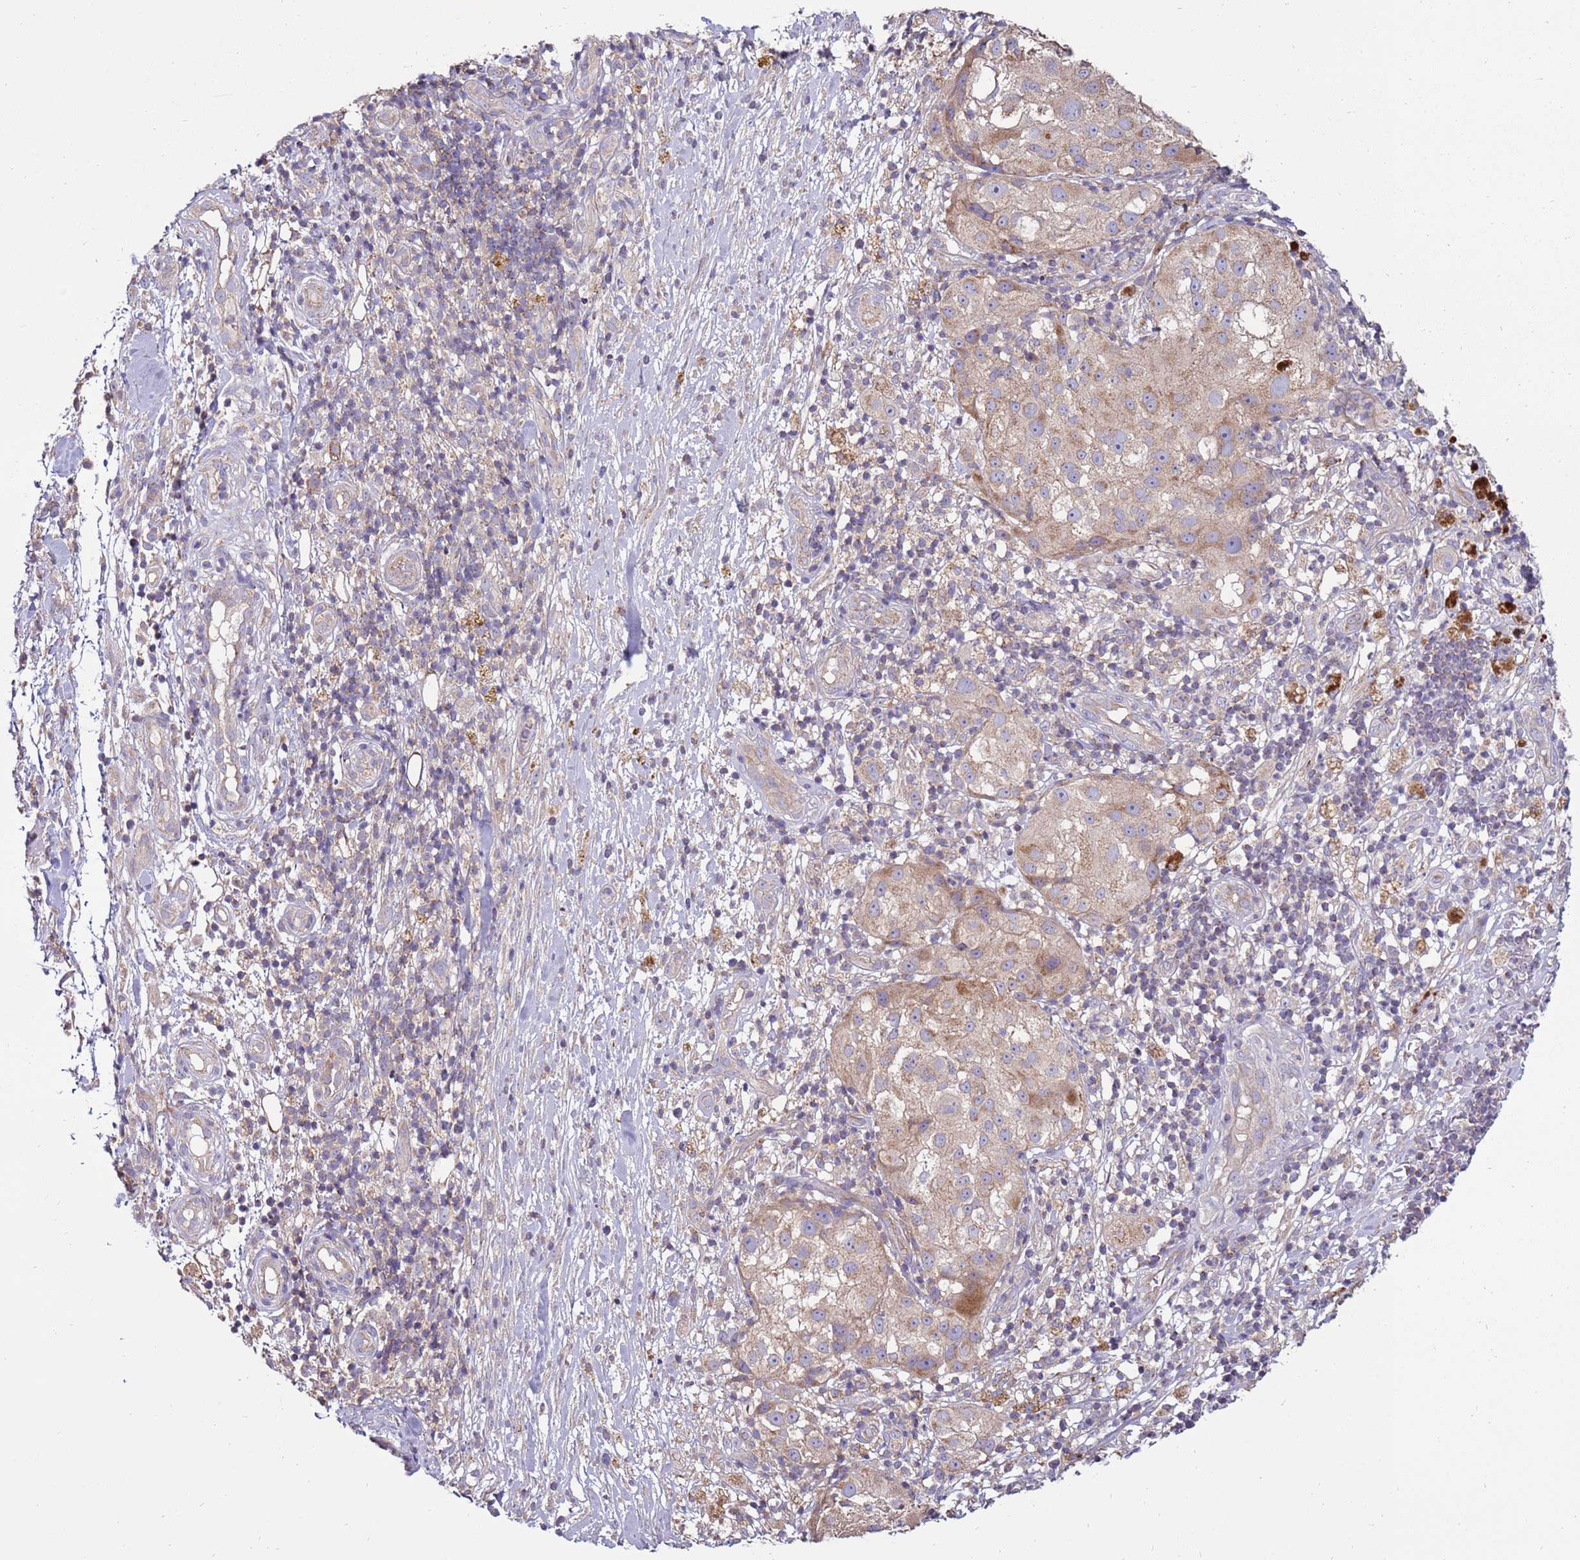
{"staining": {"intensity": "moderate", "quantity": "25%-75%", "location": "cytoplasmic/membranous"}, "tissue": "melanoma", "cell_type": "Tumor cells", "image_type": "cancer", "snomed": [{"axis": "morphology", "description": "Normal morphology"}, {"axis": "morphology", "description": "Malignant melanoma, NOS"}, {"axis": "topography", "description": "Skin"}], "caption": "Melanoma was stained to show a protein in brown. There is medium levels of moderate cytoplasmic/membranous staining in about 25%-75% of tumor cells.", "gene": "TRAPPC4", "patient": {"sex": "female", "age": 72}}